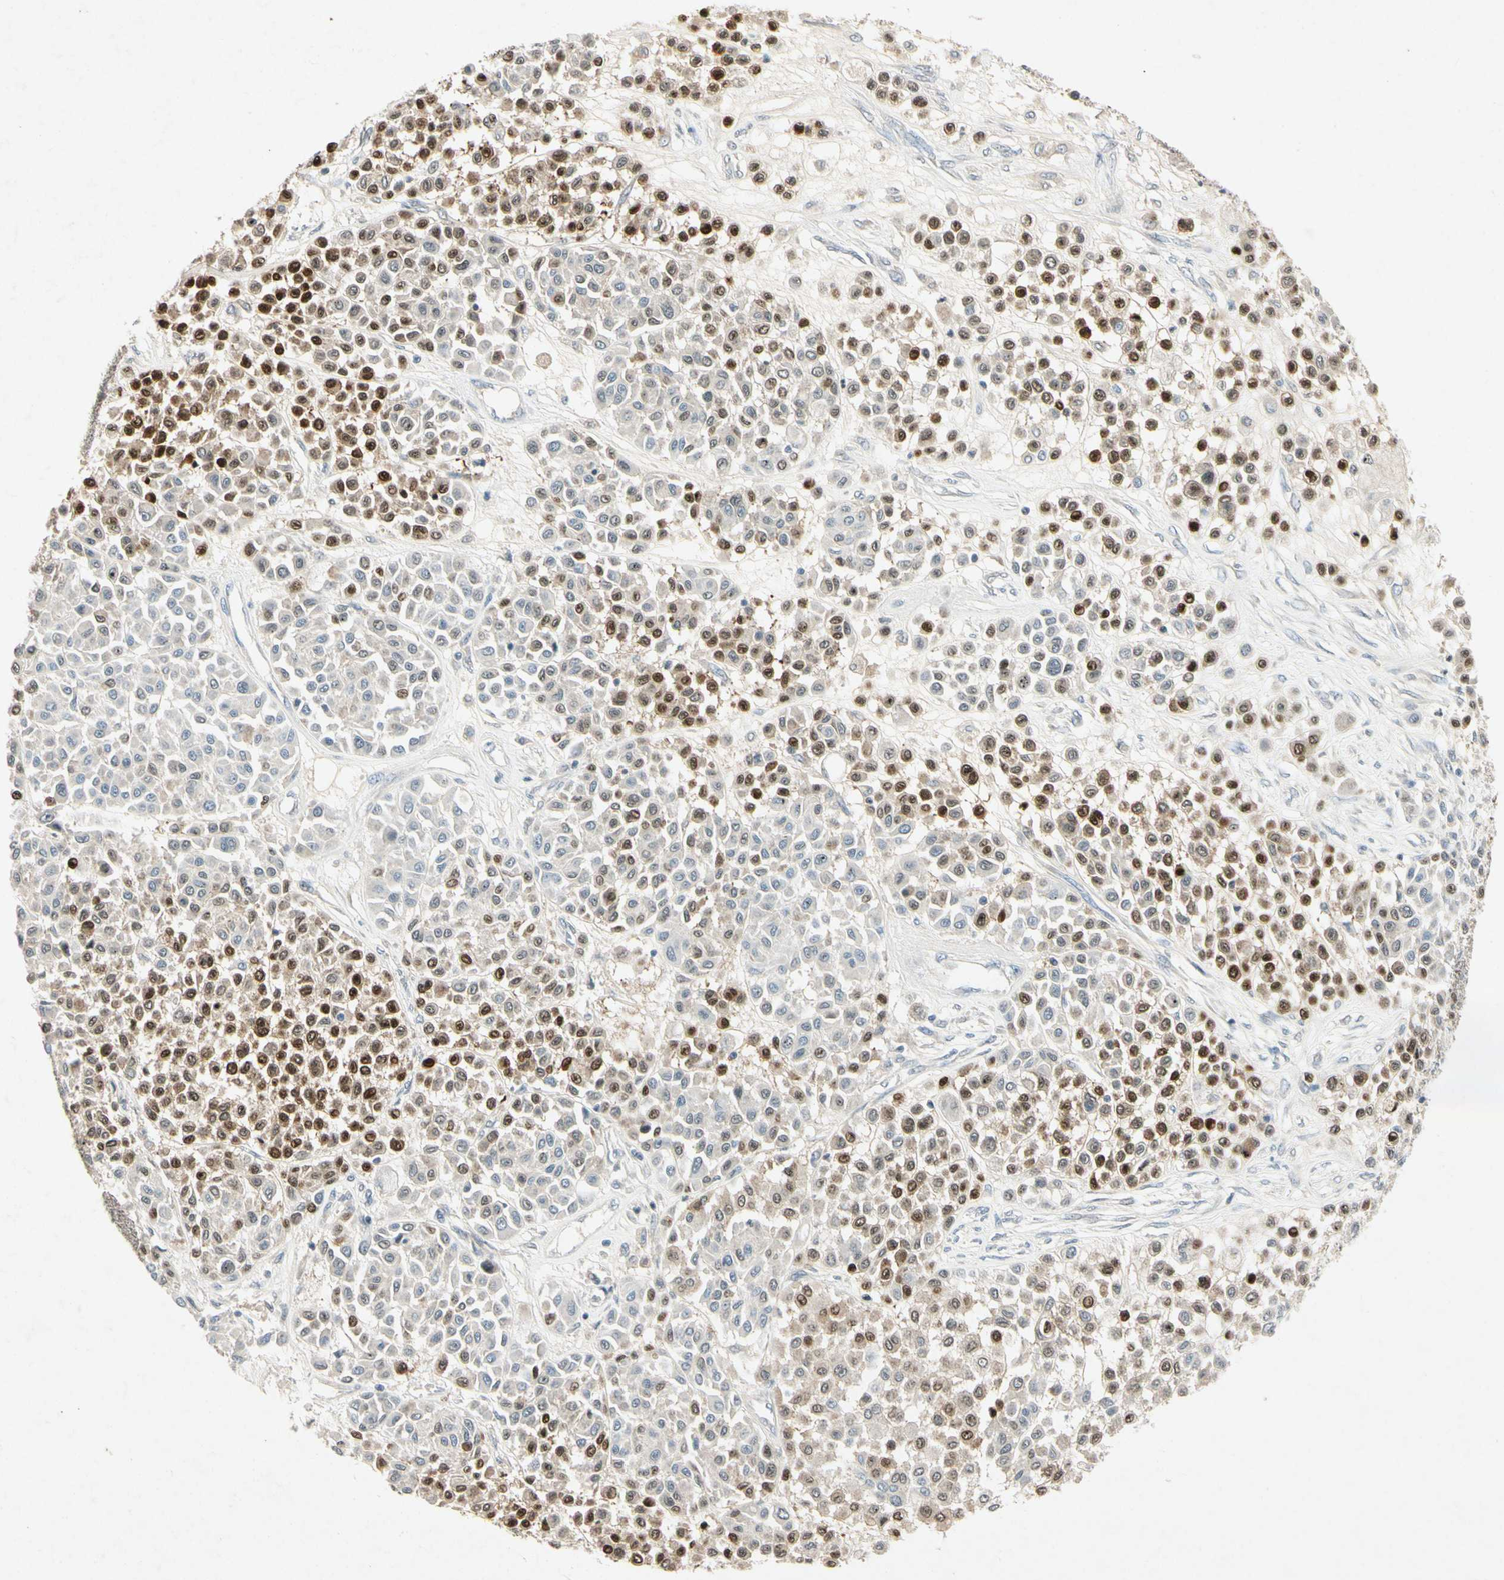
{"staining": {"intensity": "strong", "quantity": "25%-75%", "location": "nuclear"}, "tissue": "melanoma", "cell_type": "Tumor cells", "image_type": "cancer", "snomed": [{"axis": "morphology", "description": "Malignant melanoma, Metastatic site"}, {"axis": "topography", "description": "Soft tissue"}], "caption": "A high amount of strong nuclear expression is seen in approximately 25%-75% of tumor cells in melanoma tissue.", "gene": "HSPA1B", "patient": {"sex": "male", "age": 41}}